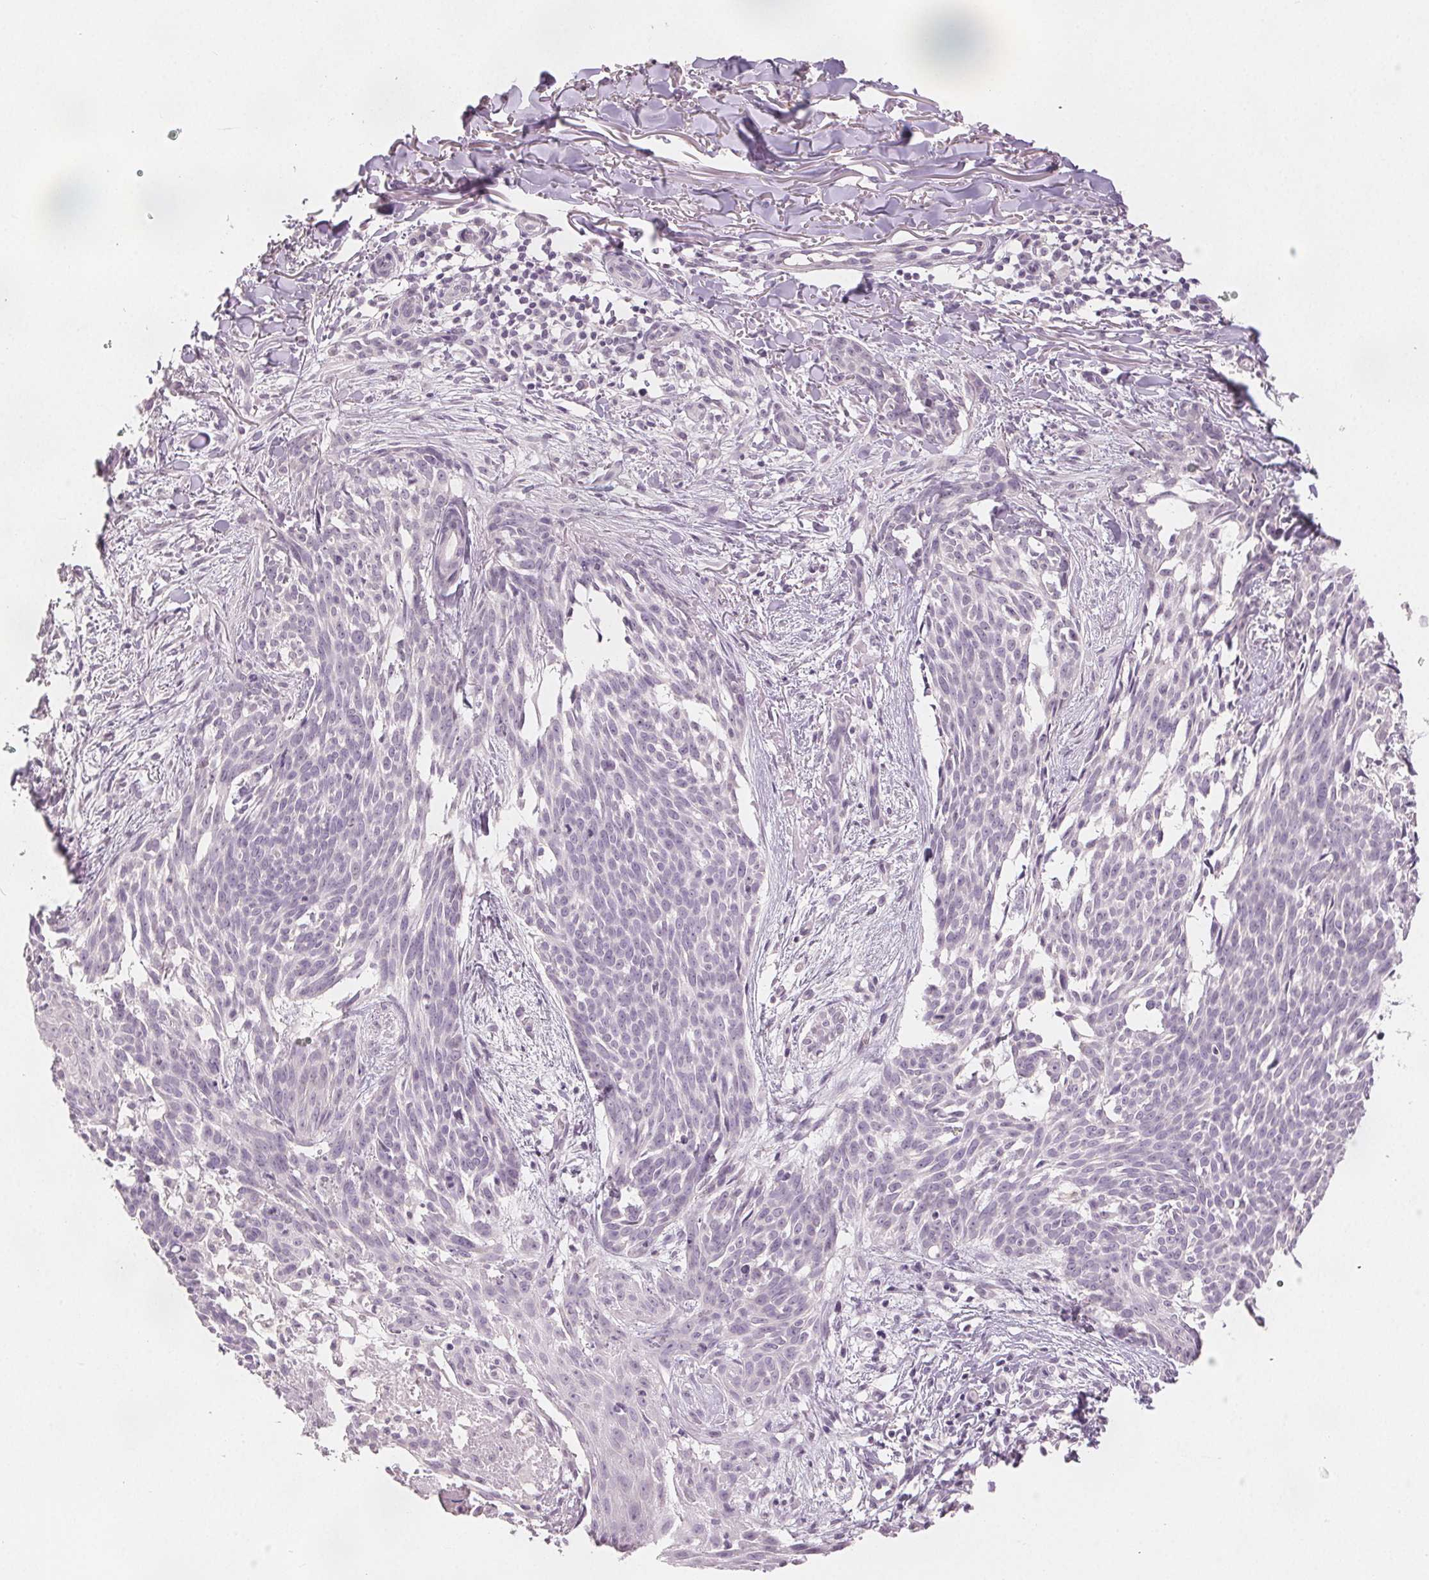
{"staining": {"intensity": "negative", "quantity": "none", "location": "none"}, "tissue": "skin cancer", "cell_type": "Tumor cells", "image_type": "cancer", "snomed": [{"axis": "morphology", "description": "Basal cell carcinoma"}, {"axis": "topography", "description": "Skin"}], "caption": "The histopathology image shows no staining of tumor cells in skin cancer. (Brightfield microscopy of DAB (3,3'-diaminobenzidine) immunohistochemistry (IHC) at high magnification).", "gene": "SLC27A5", "patient": {"sex": "male", "age": 88}}